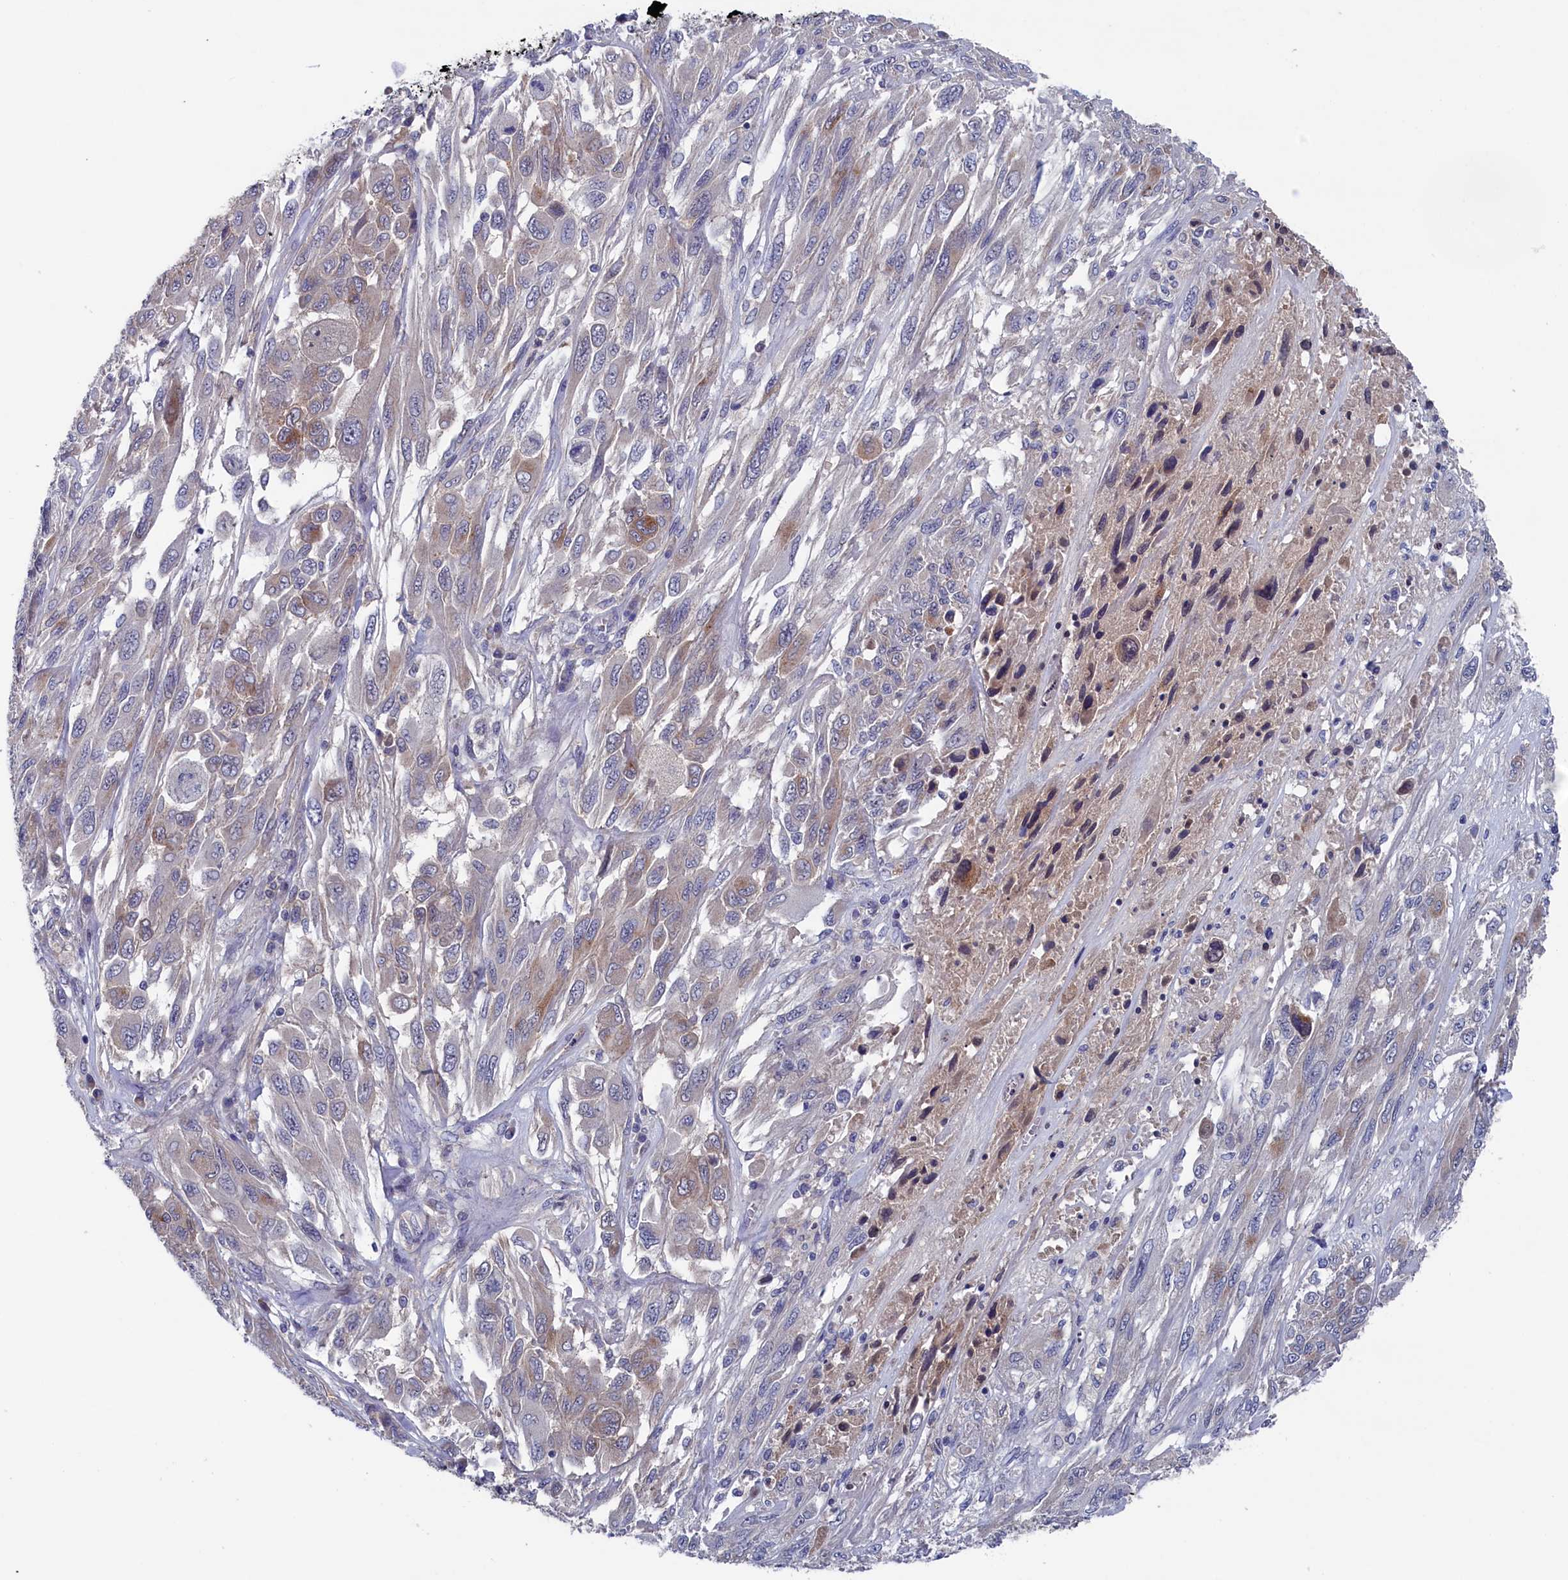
{"staining": {"intensity": "moderate", "quantity": "<25%", "location": "cytoplasmic/membranous"}, "tissue": "melanoma", "cell_type": "Tumor cells", "image_type": "cancer", "snomed": [{"axis": "morphology", "description": "Malignant melanoma, NOS"}, {"axis": "topography", "description": "Skin"}], "caption": "Tumor cells show low levels of moderate cytoplasmic/membranous staining in about <25% of cells in human melanoma. (DAB (3,3'-diaminobenzidine) = brown stain, brightfield microscopy at high magnification).", "gene": "SPATA13", "patient": {"sex": "female", "age": 91}}